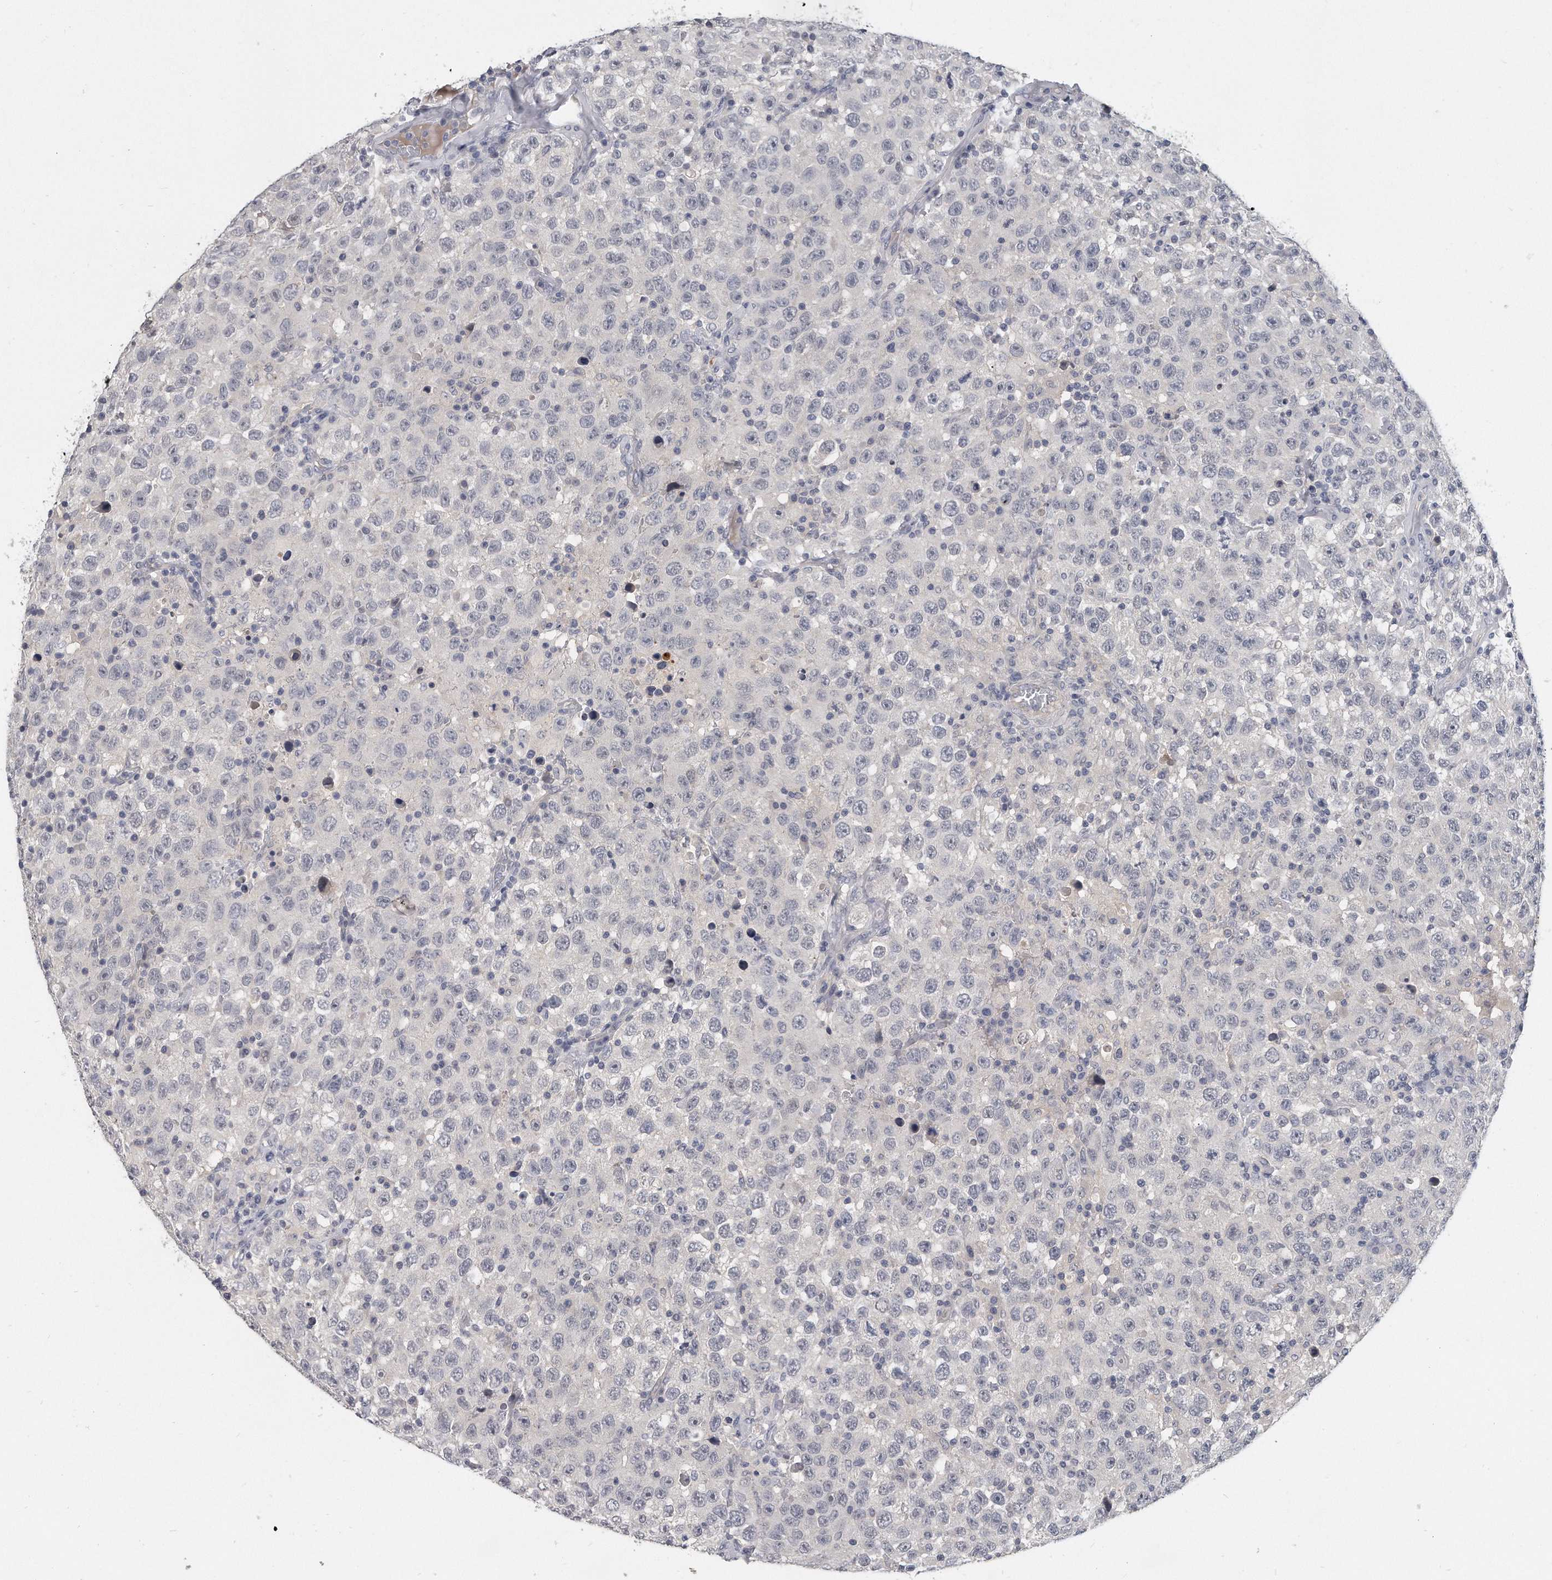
{"staining": {"intensity": "negative", "quantity": "none", "location": "none"}, "tissue": "testis cancer", "cell_type": "Tumor cells", "image_type": "cancer", "snomed": [{"axis": "morphology", "description": "Seminoma, NOS"}, {"axis": "topography", "description": "Testis"}], "caption": "Tumor cells are negative for brown protein staining in testis cancer.", "gene": "KLHL7", "patient": {"sex": "male", "age": 41}}